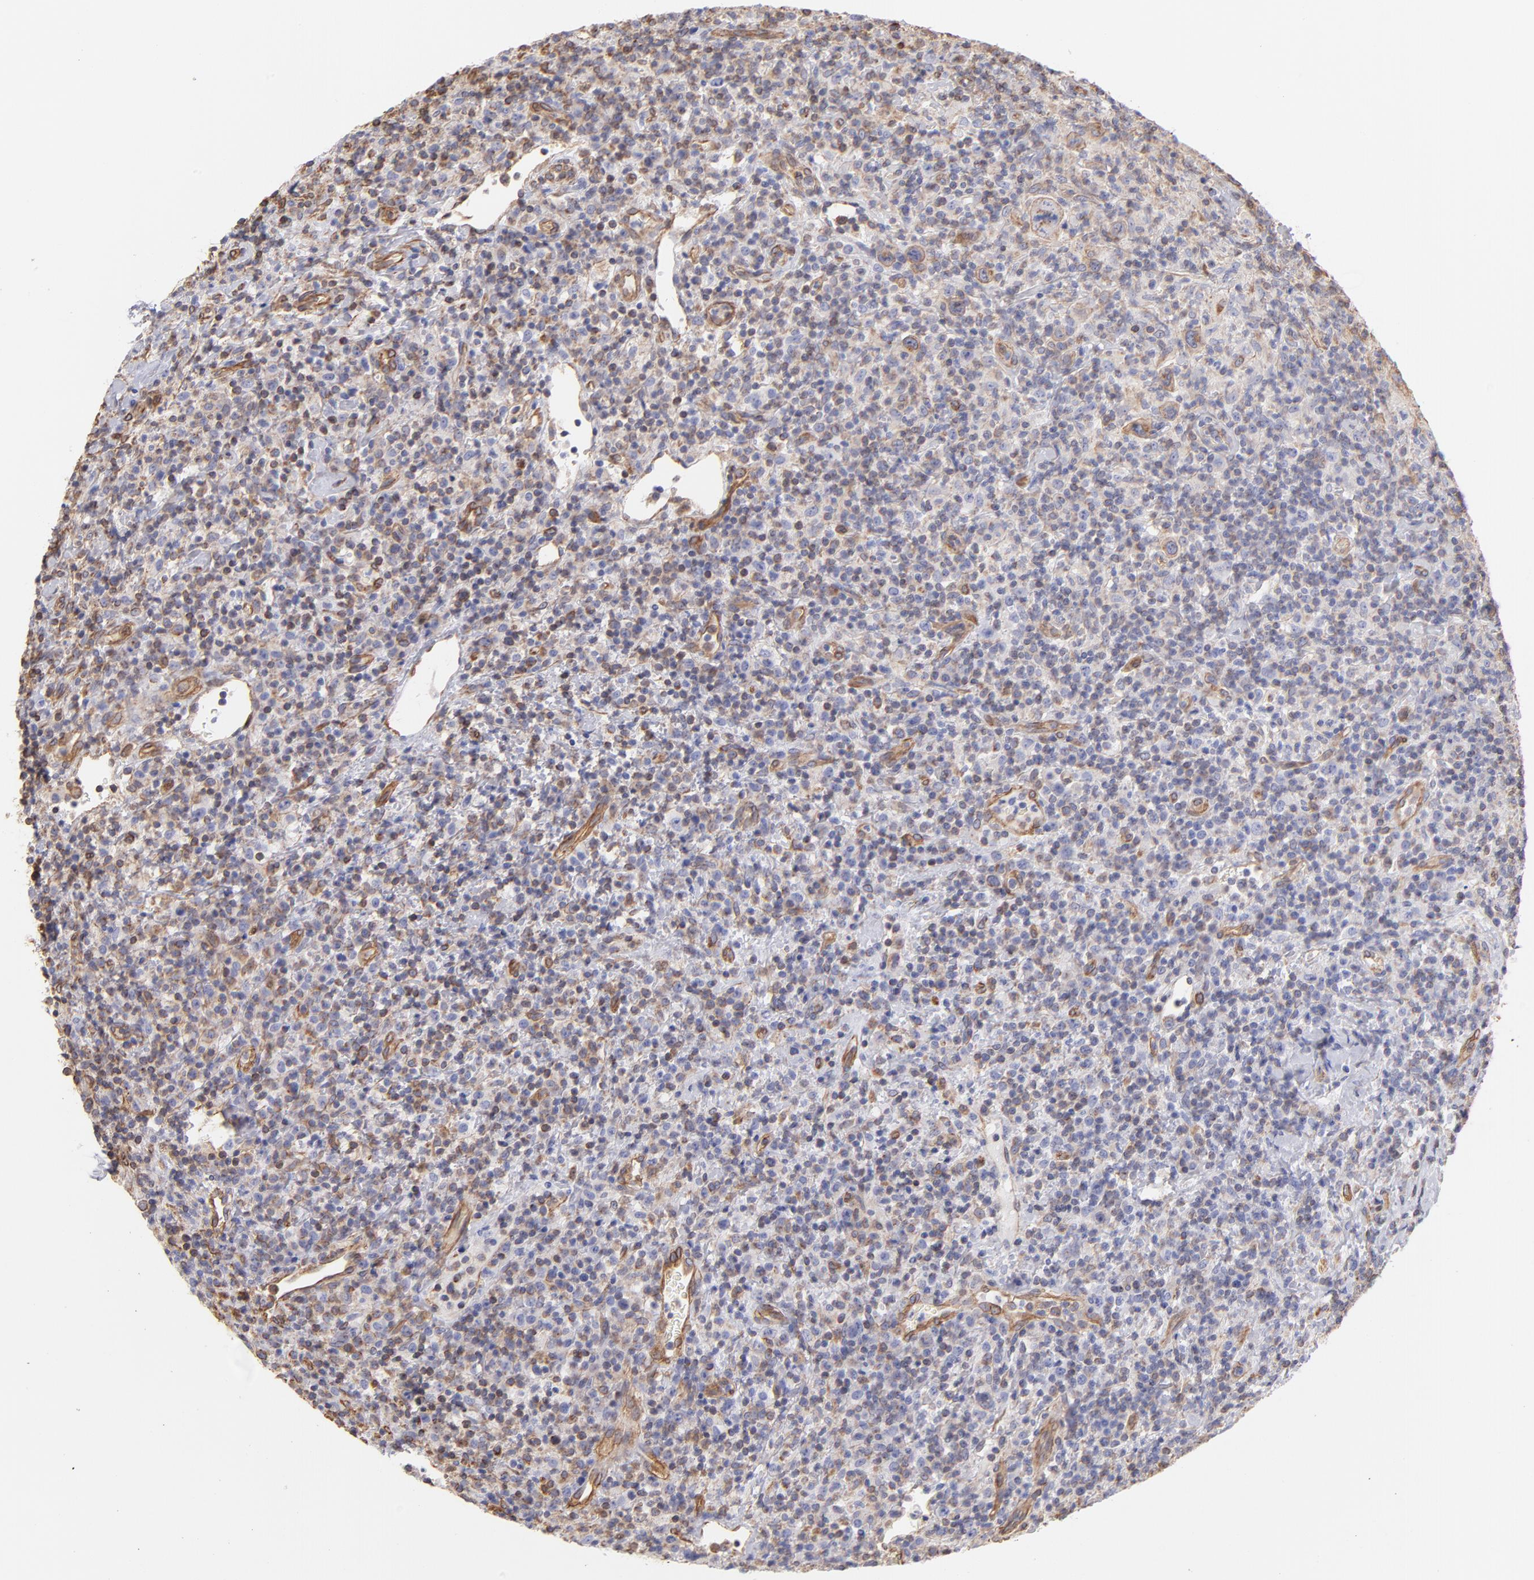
{"staining": {"intensity": "weak", "quantity": "25%-75%", "location": "cytoplasmic/membranous"}, "tissue": "lymphoma", "cell_type": "Tumor cells", "image_type": "cancer", "snomed": [{"axis": "morphology", "description": "Hodgkin's disease, NOS"}, {"axis": "topography", "description": "Lymph node"}], "caption": "Brown immunohistochemical staining in human Hodgkin's disease shows weak cytoplasmic/membranous staining in approximately 25%-75% of tumor cells.", "gene": "PLEC", "patient": {"sex": "male", "age": 65}}